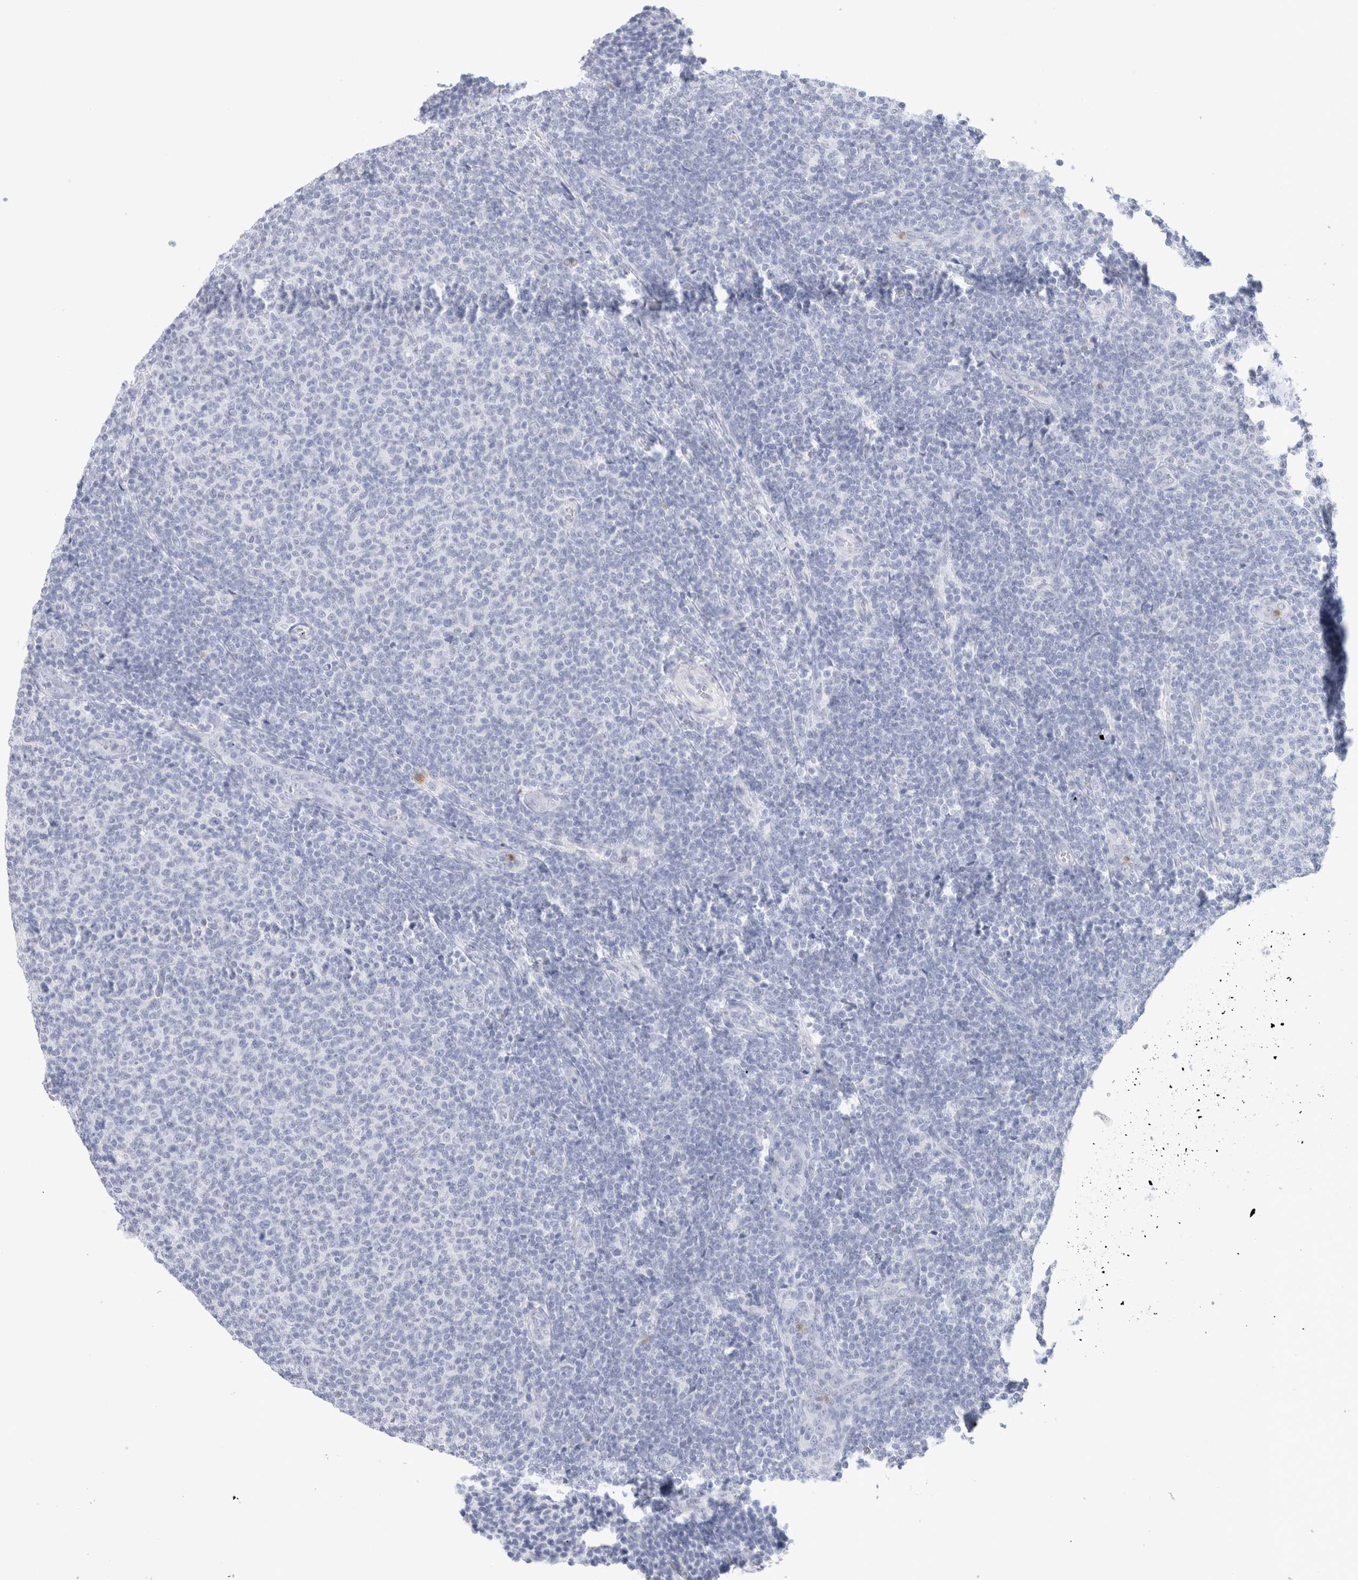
{"staining": {"intensity": "negative", "quantity": "none", "location": "none"}, "tissue": "lymphoma", "cell_type": "Tumor cells", "image_type": "cancer", "snomed": [{"axis": "morphology", "description": "Malignant lymphoma, non-Hodgkin's type, Low grade"}, {"axis": "topography", "description": "Lymph node"}], "caption": "Tumor cells show no significant protein staining in low-grade malignant lymphoma, non-Hodgkin's type.", "gene": "ARG1", "patient": {"sex": "male", "age": 66}}